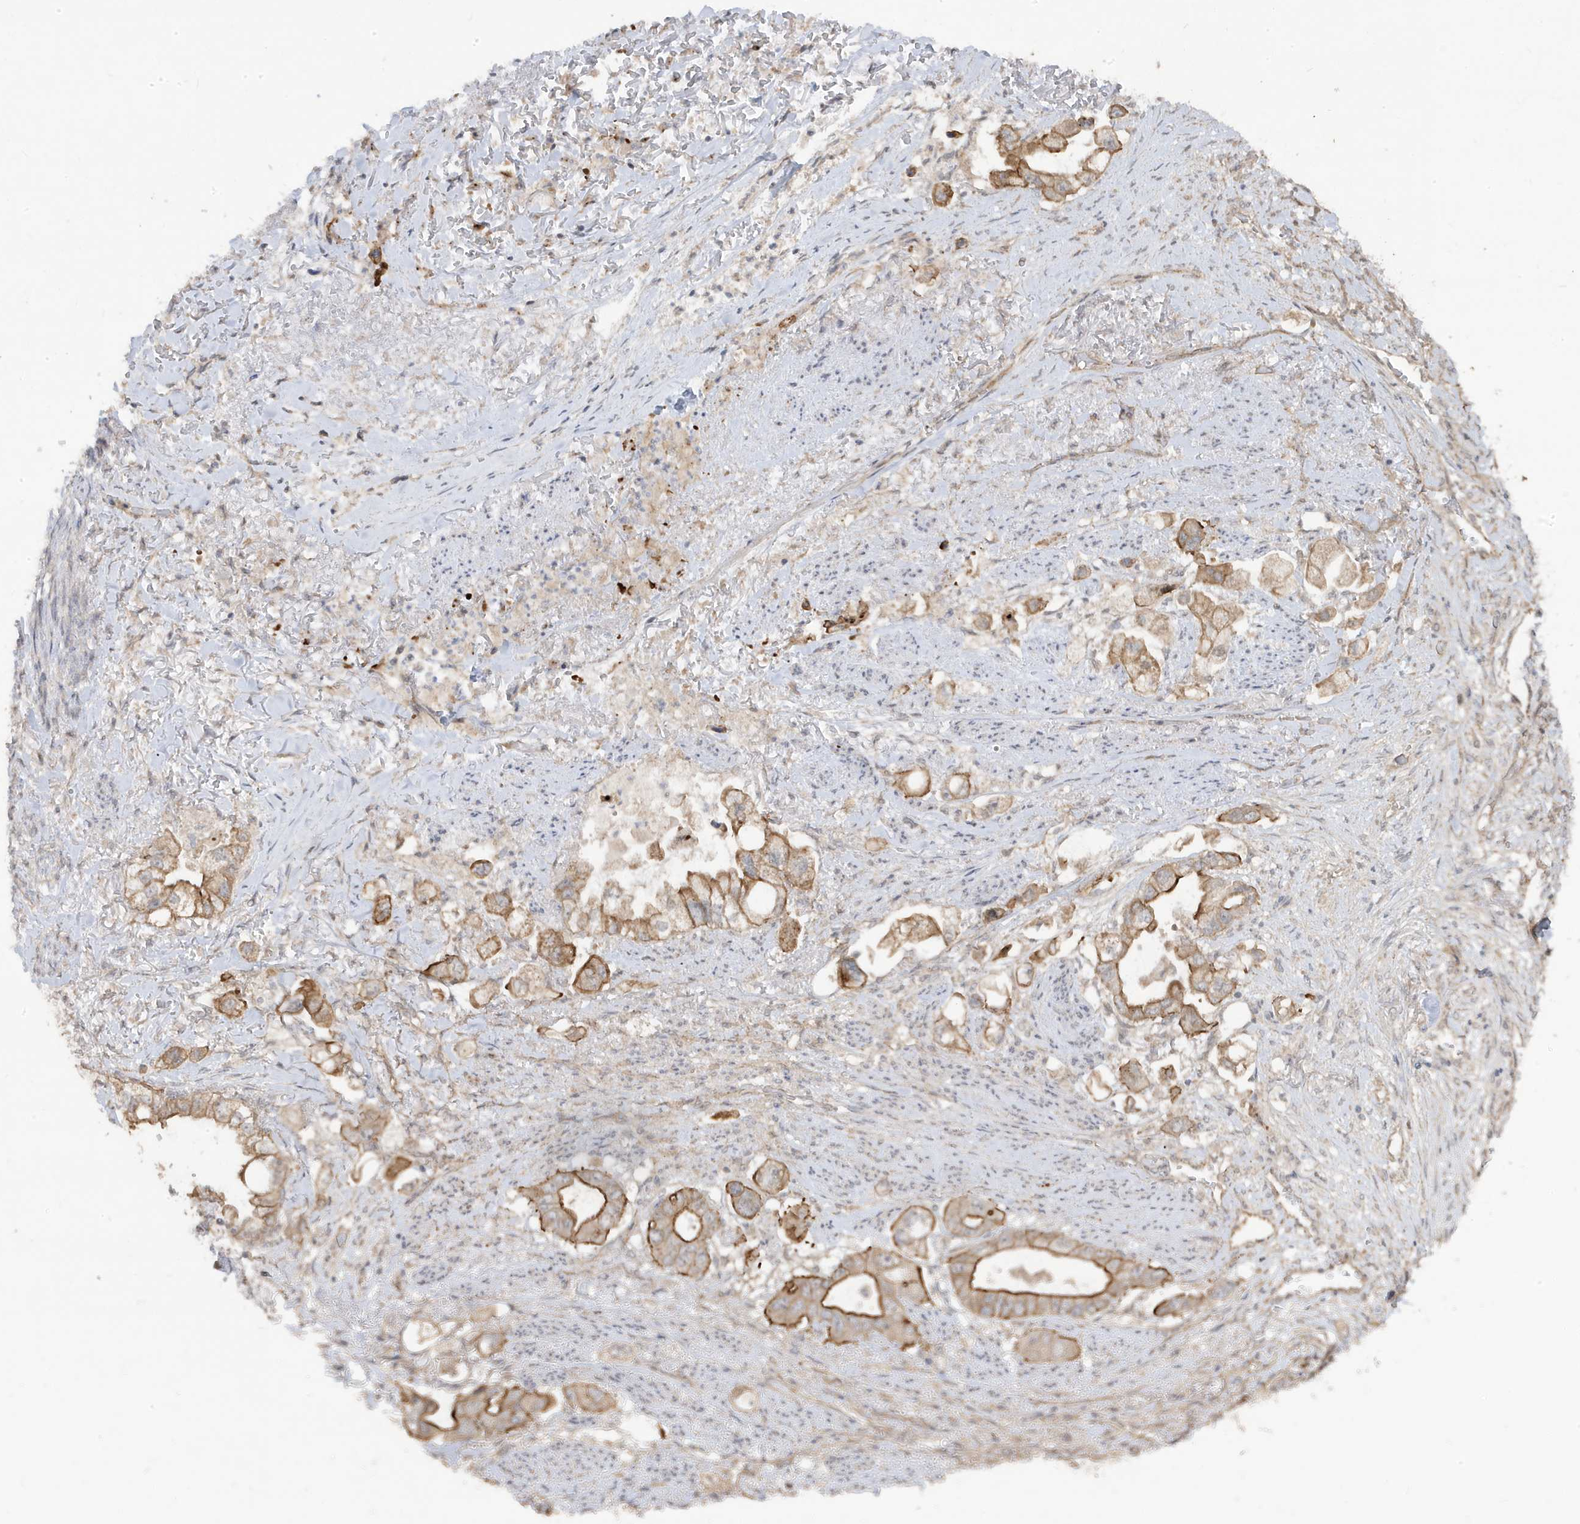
{"staining": {"intensity": "moderate", "quantity": ">75%", "location": "cytoplasmic/membranous"}, "tissue": "stomach cancer", "cell_type": "Tumor cells", "image_type": "cancer", "snomed": [{"axis": "morphology", "description": "Adenocarcinoma, NOS"}, {"axis": "topography", "description": "Stomach"}], "caption": "DAB immunohistochemical staining of stomach cancer (adenocarcinoma) demonstrates moderate cytoplasmic/membranous protein expression in about >75% of tumor cells.", "gene": "DNAJC12", "patient": {"sex": "male", "age": 62}}